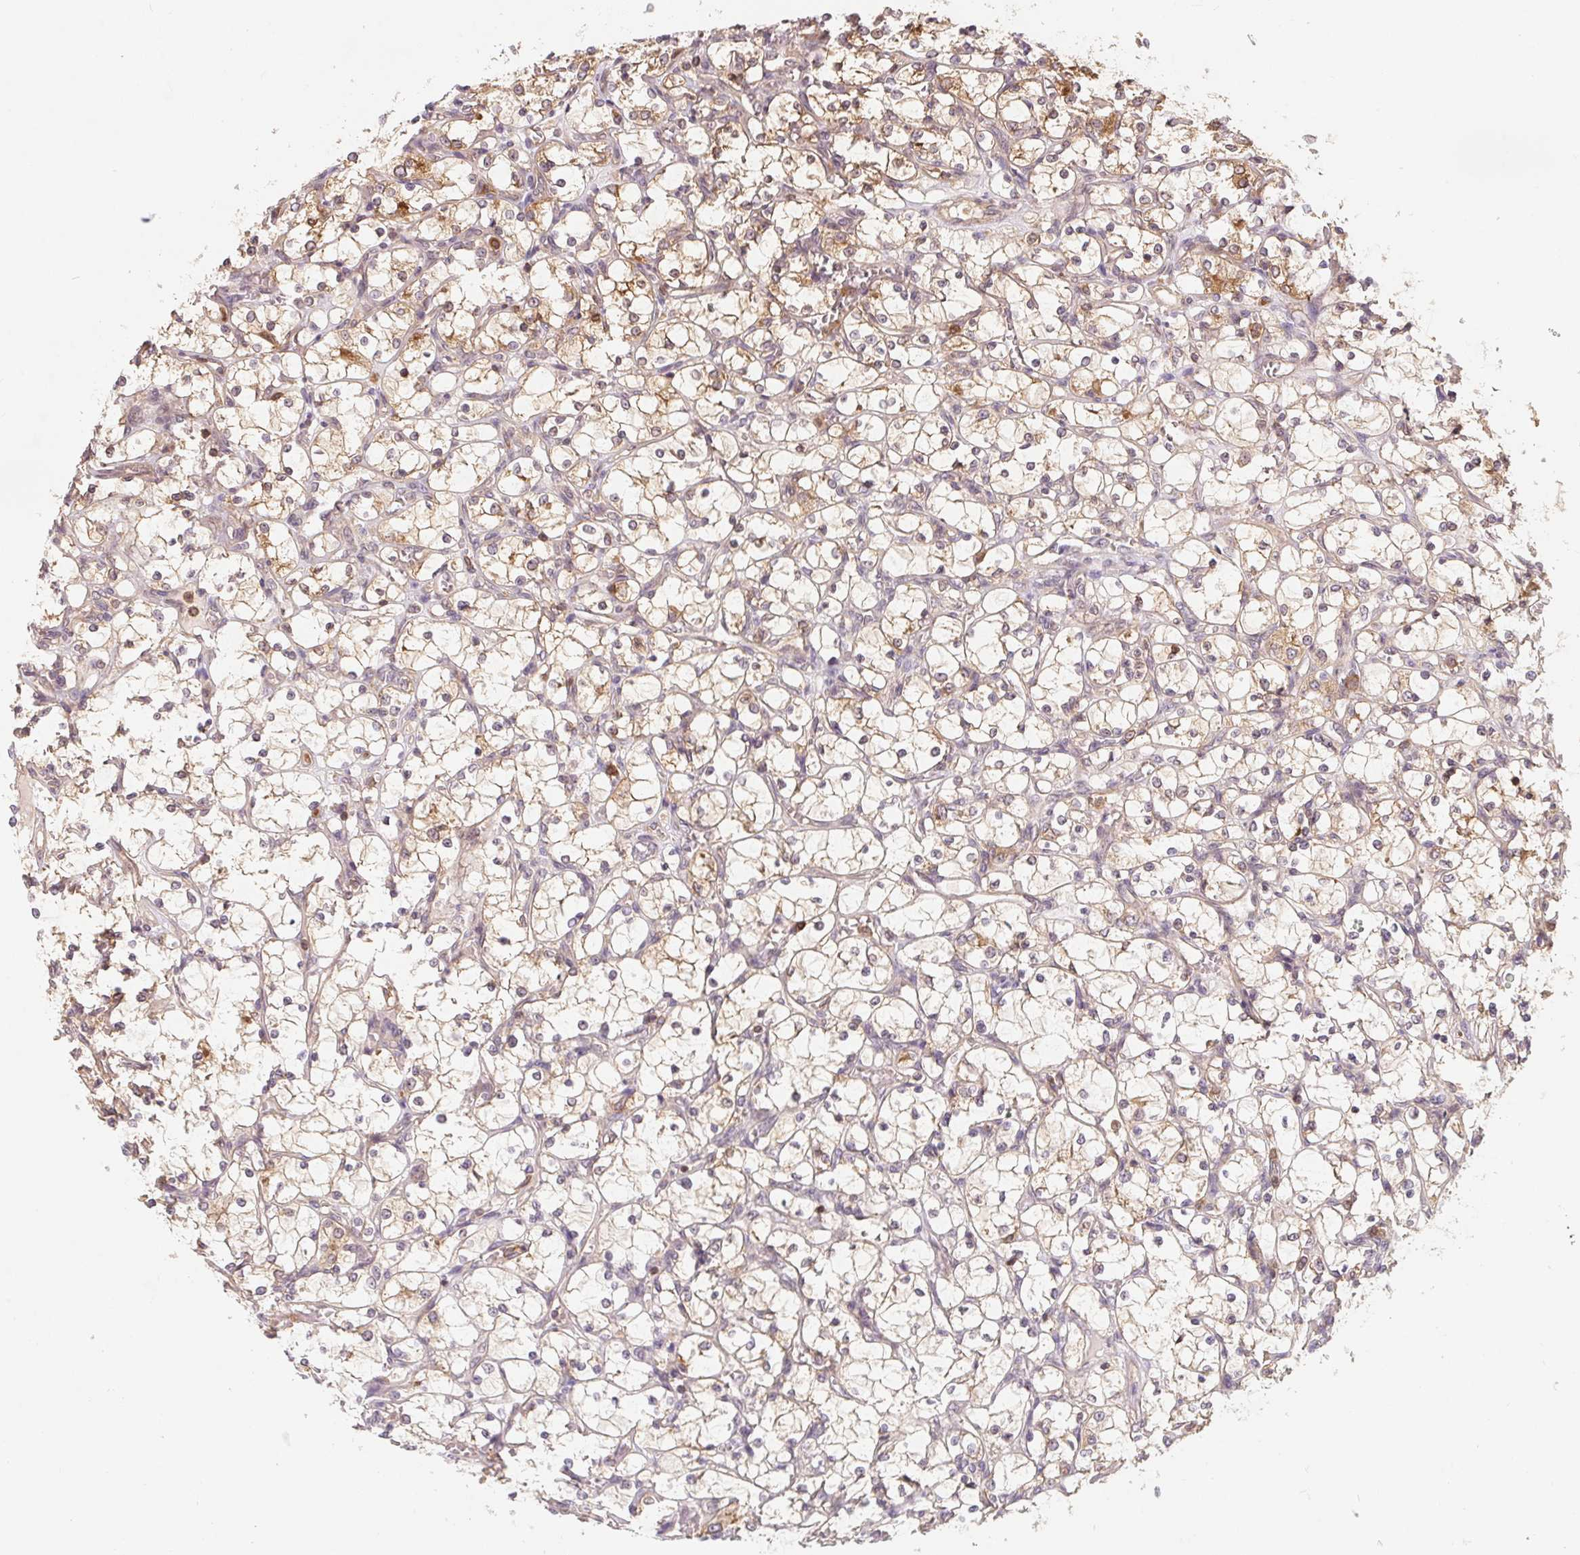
{"staining": {"intensity": "weak", "quantity": "25%-75%", "location": "cytoplasmic/membranous"}, "tissue": "renal cancer", "cell_type": "Tumor cells", "image_type": "cancer", "snomed": [{"axis": "morphology", "description": "Adenocarcinoma, NOS"}, {"axis": "topography", "description": "Kidney"}], "caption": "Protein staining exhibits weak cytoplasmic/membranous staining in approximately 25%-75% of tumor cells in renal adenocarcinoma.", "gene": "ANKRD13A", "patient": {"sex": "female", "age": 69}}